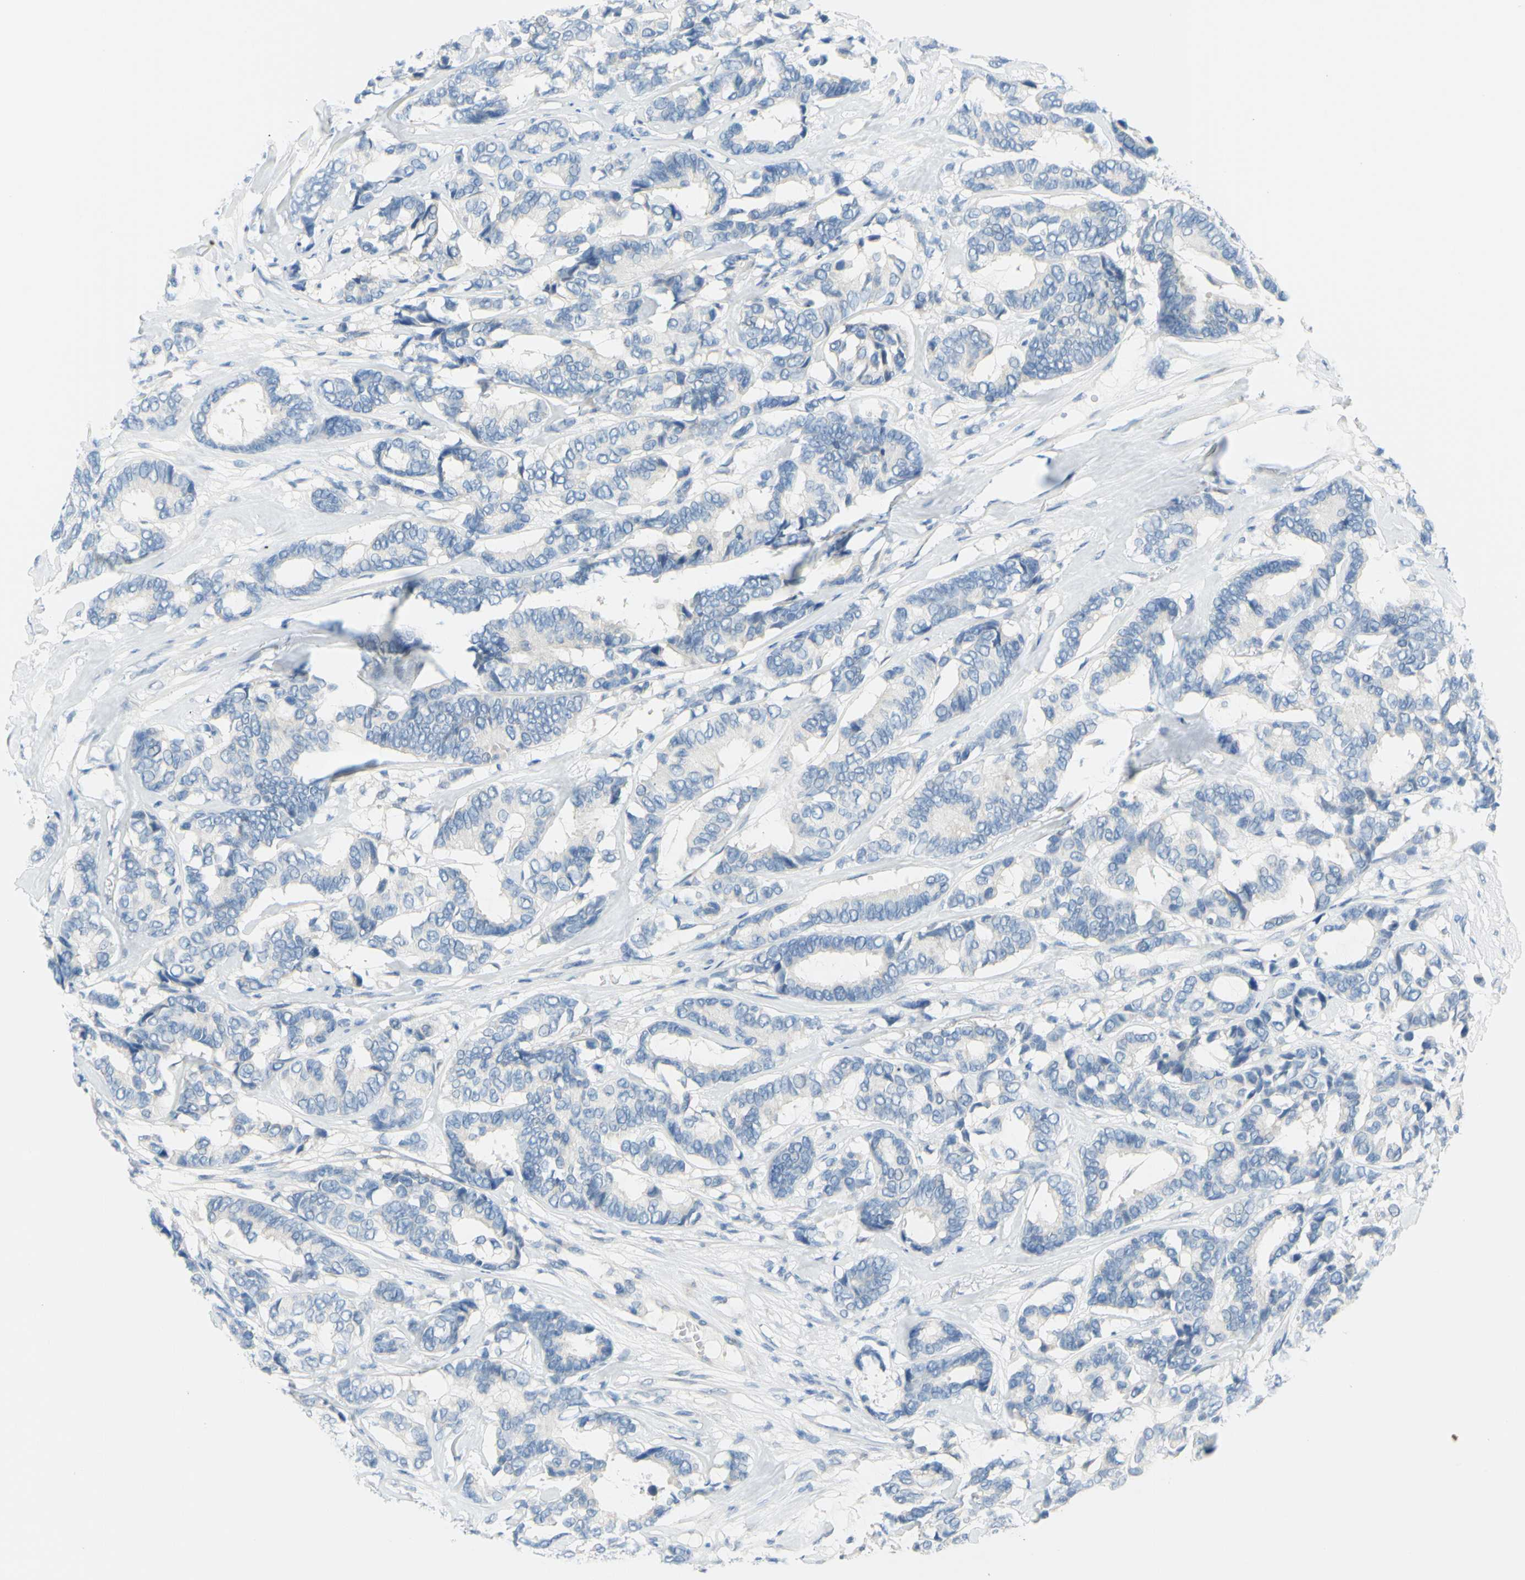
{"staining": {"intensity": "negative", "quantity": "none", "location": "none"}, "tissue": "breast cancer", "cell_type": "Tumor cells", "image_type": "cancer", "snomed": [{"axis": "morphology", "description": "Duct carcinoma"}, {"axis": "topography", "description": "Breast"}], "caption": "Tumor cells are negative for brown protein staining in breast cancer. (DAB (3,3'-diaminobenzidine) immunohistochemistry, high magnification).", "gene": "DCT", "patient": {"sex": "female", "age": 87}}